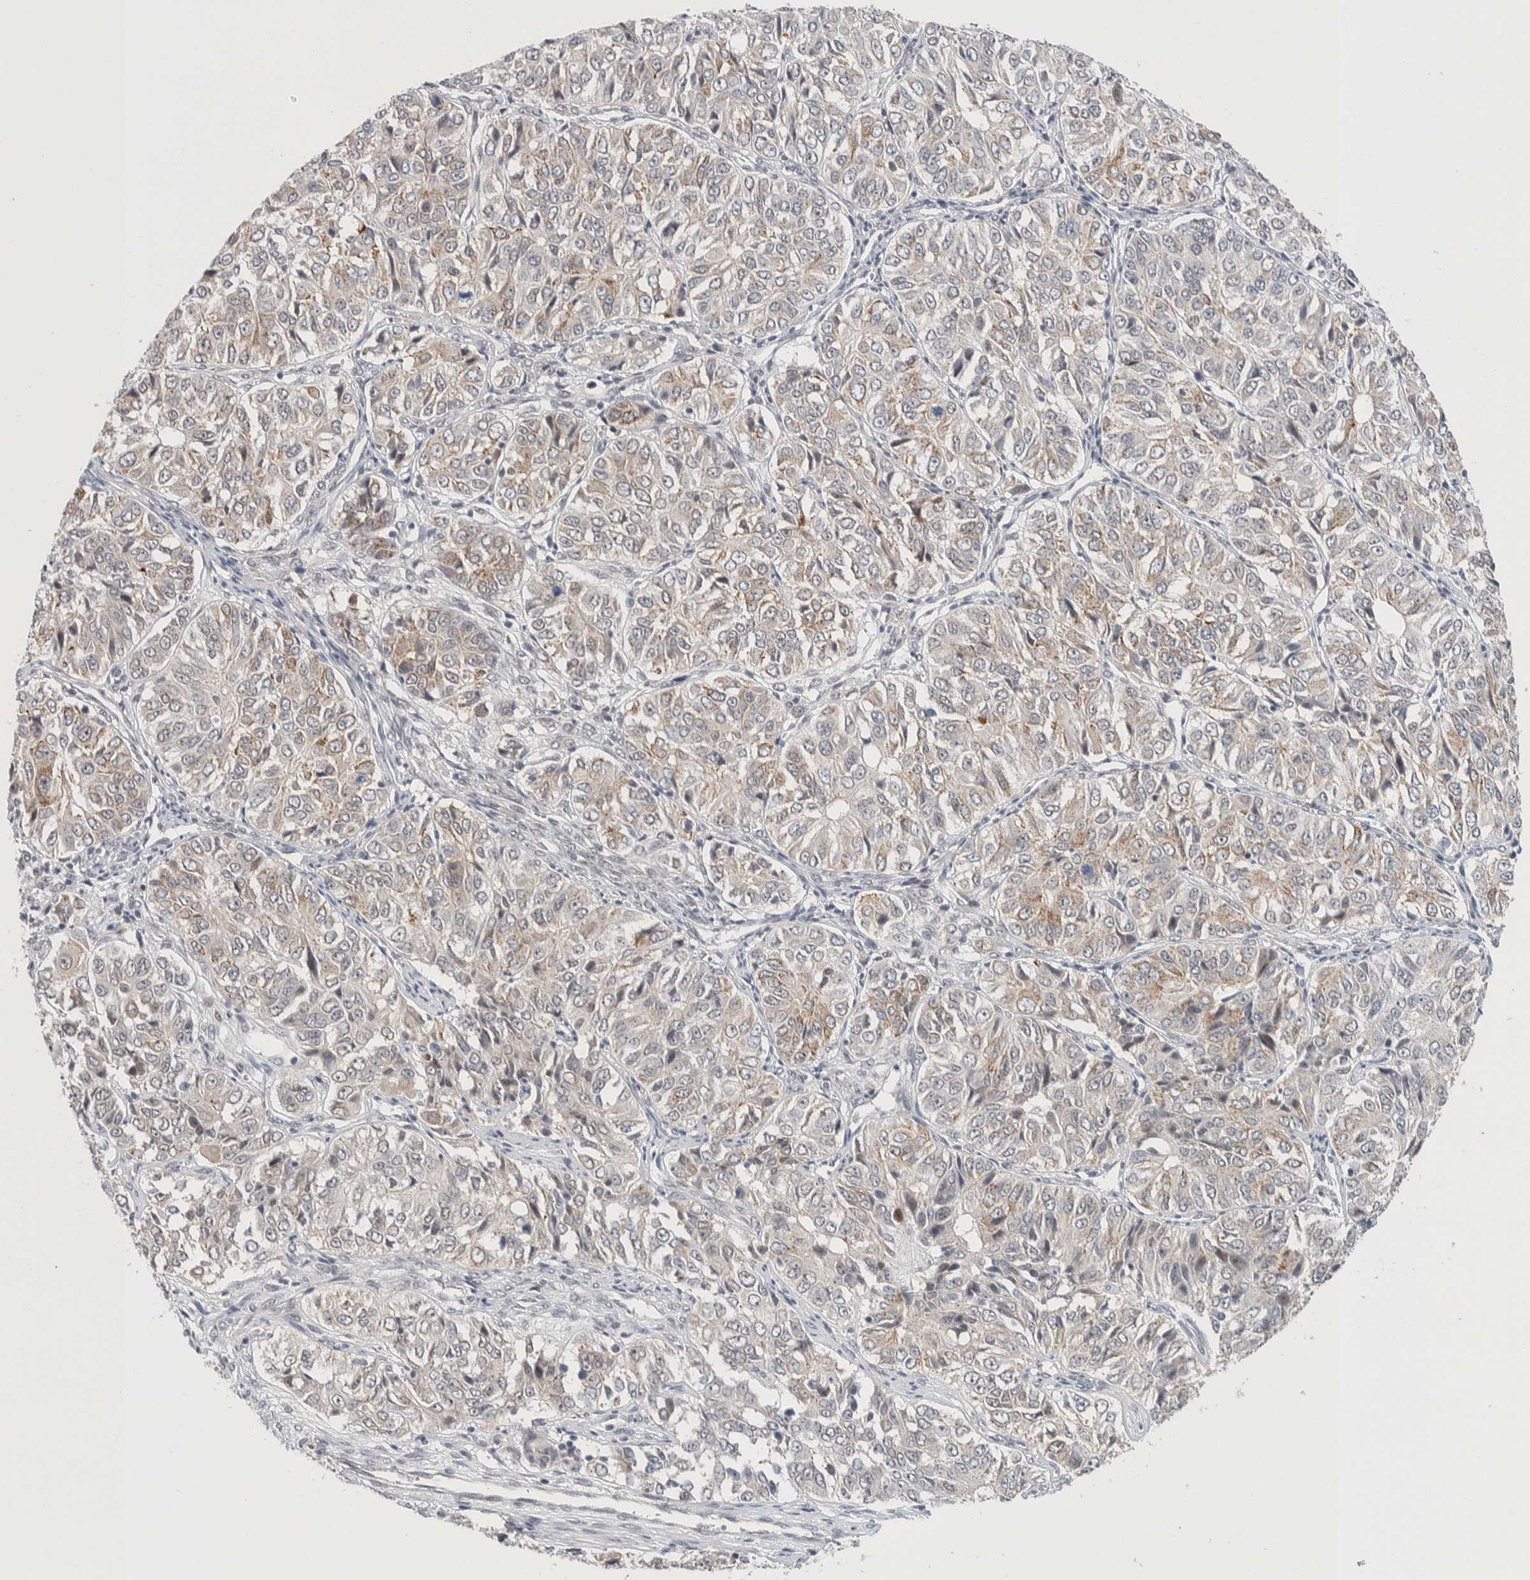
{"staining": {"intensity": "weak", "quantity": "25%-75%", "location": "cytoplasmic/membranous"}, "tissue": "ovarian cancer", "cell_type": "Tumor cells", "image_type": "cancer", "snomed": [{"axis": "morphology", "description": "Carcinoma, endometroid"}, {"axis": "topography", "description": "Ovary"}], "caption": "This micrograph displays immunohistochemistry (IHC) staining of ovarian cancer (endometroid carcinoma), with low weak cytoplasmic/membranous positivity in about 25%-75% of tumor cells.", "gene": "CRAT", "patient": {"sex": "female", "age": 51}}